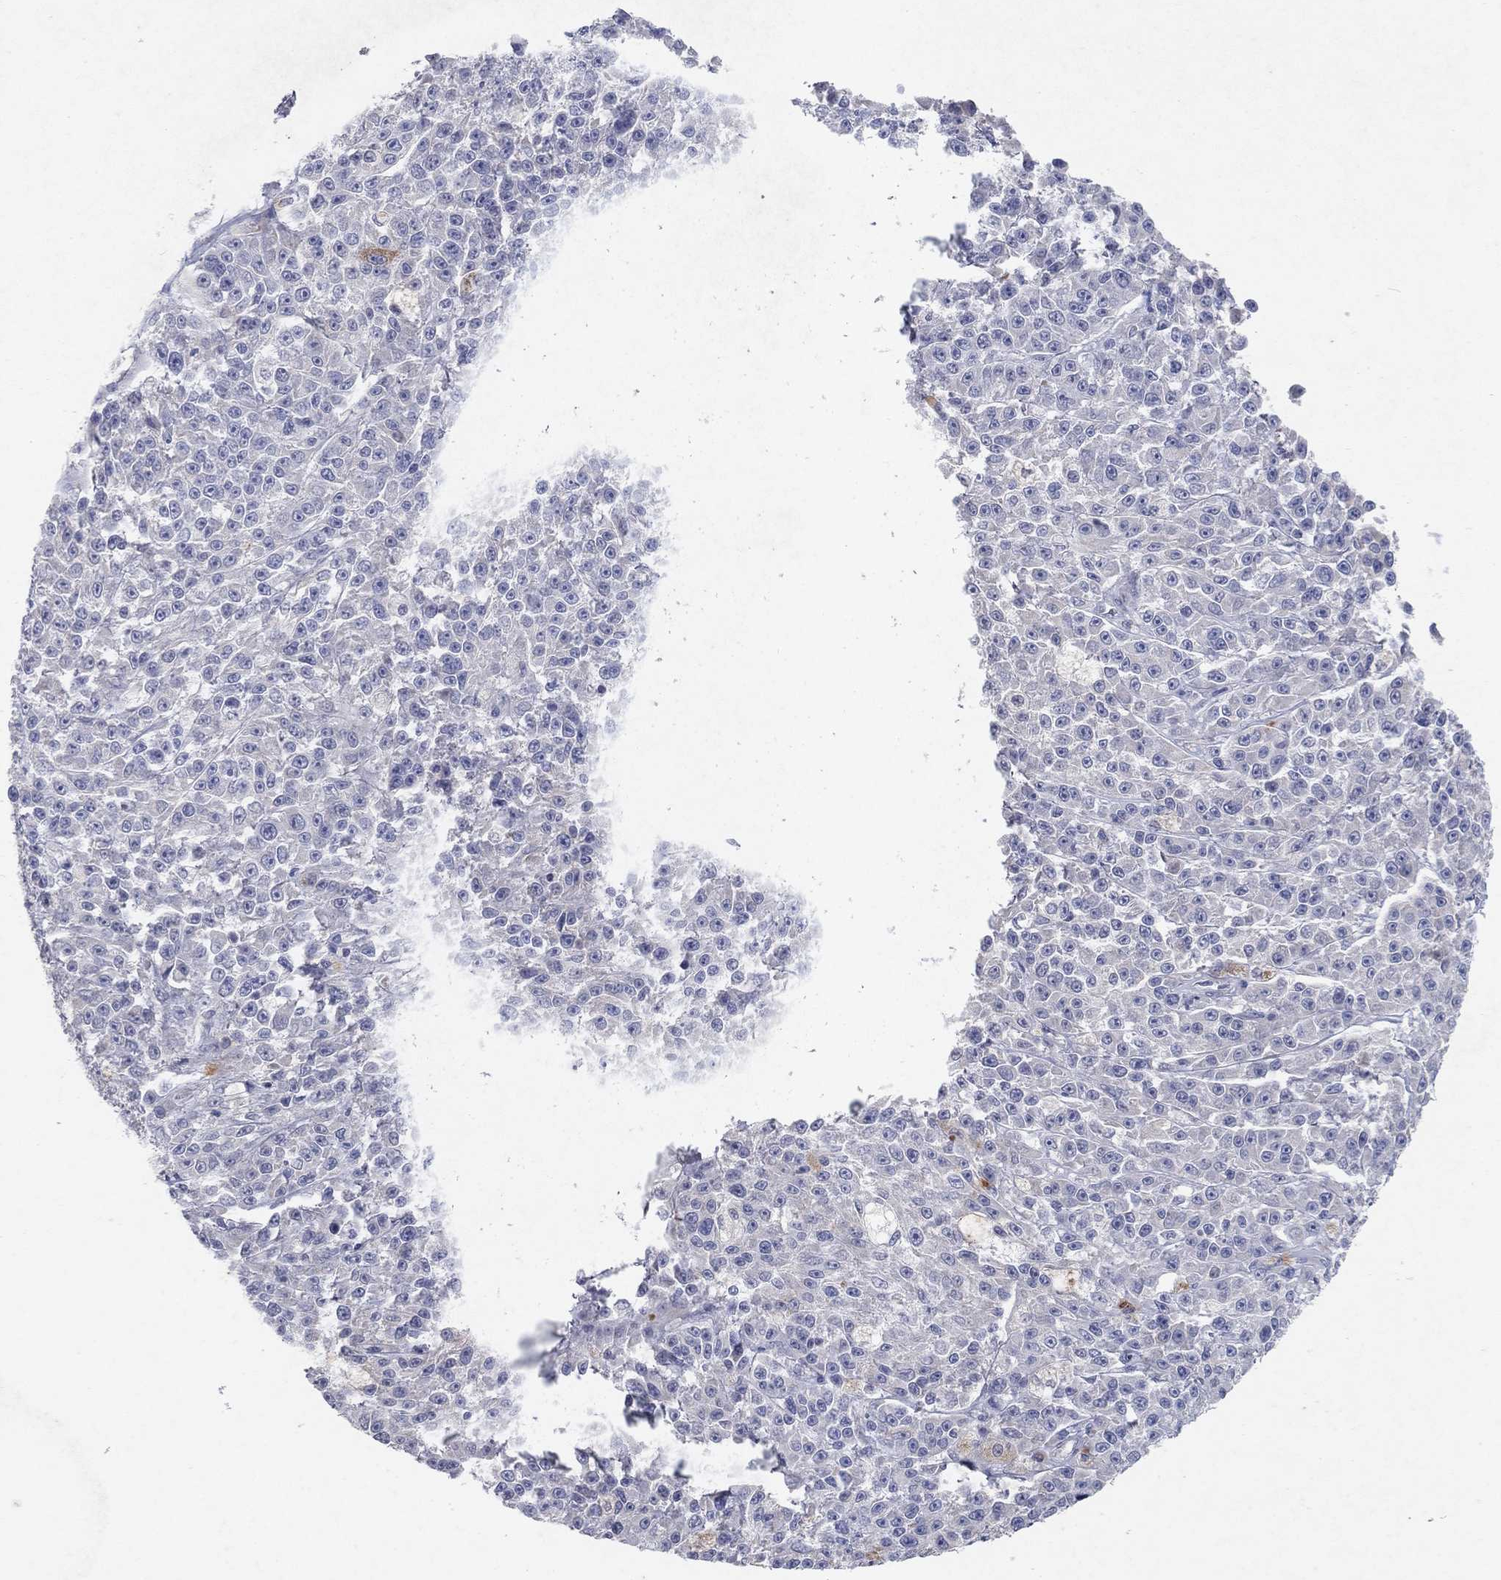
{"staining": {"intensity": "negative", "quantity": "none", "location": "none"}, "tissue": "melanoma", "cell_type": "Tumor cells", "image_type": "cancer", "snomed": [{"axis": "morphology", "description": "Malignant melanoma, NOS"}, {"axis": "topography", "description": "Skin"}], "caption": "The immunohistochemistry (IHC) micrograph has no significant positivity in tumor cells of melanoma tissue.", "gene": "KRT40", "patient": {"sex": "female", "age": 58}}